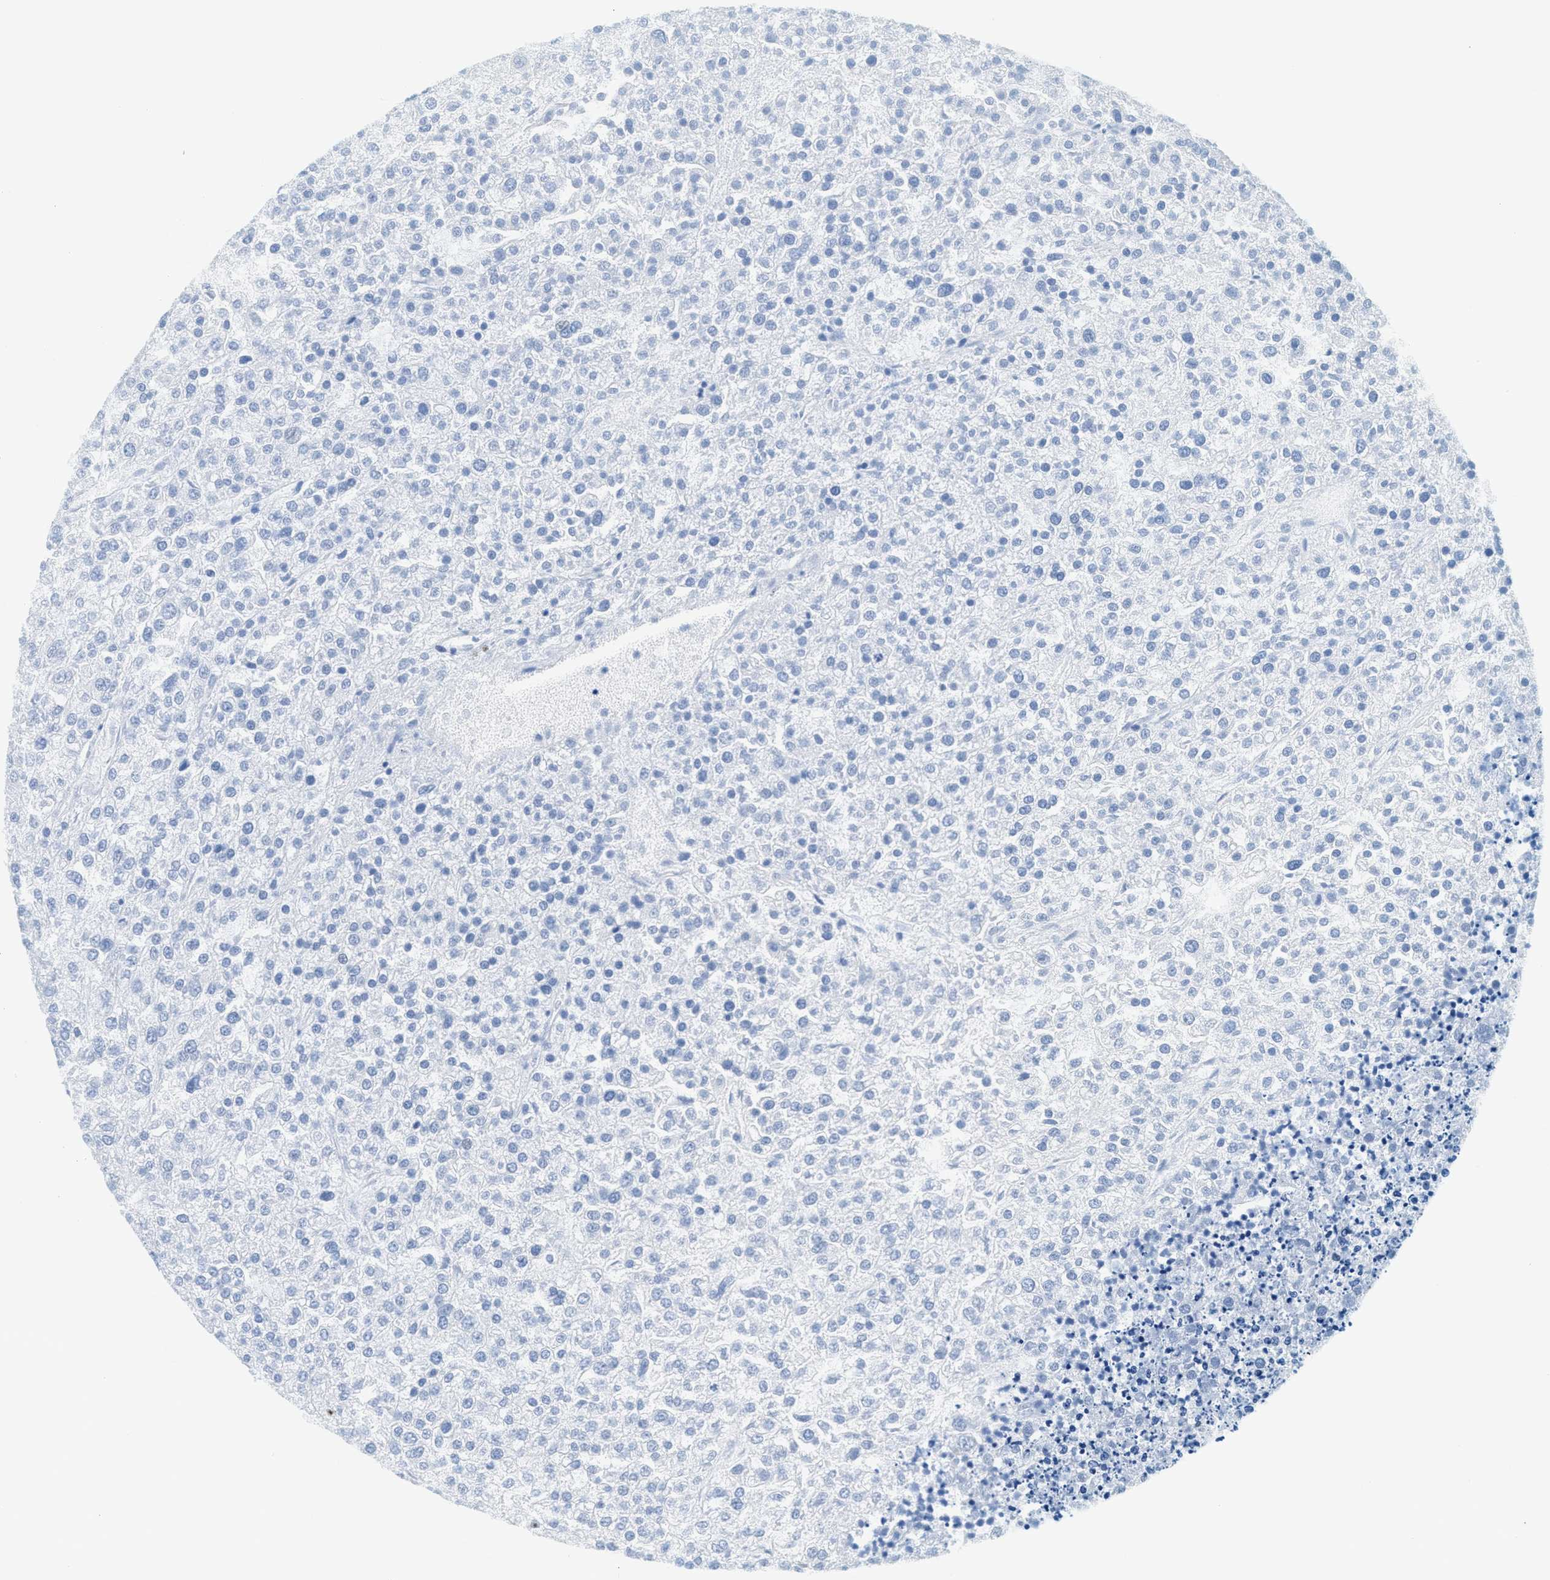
{"staining": {"intensity": "negative", "quantity": "none", "location": "none"}, "tissue": "renal cancer", "cell_type": "Tumor cells", "image_type": "cancer", "snomed": [{"axis": "morphology", "description": "Adenocarcinoma, NOS"}, {"axis": "topography", "description": "Kidney"}], "caption": "Renal cancer was stained to show a protein in brown. There is no significant staining in tumor cells.", "gene": "VPS53", "patient": {"sex": "female", "age": 54}}